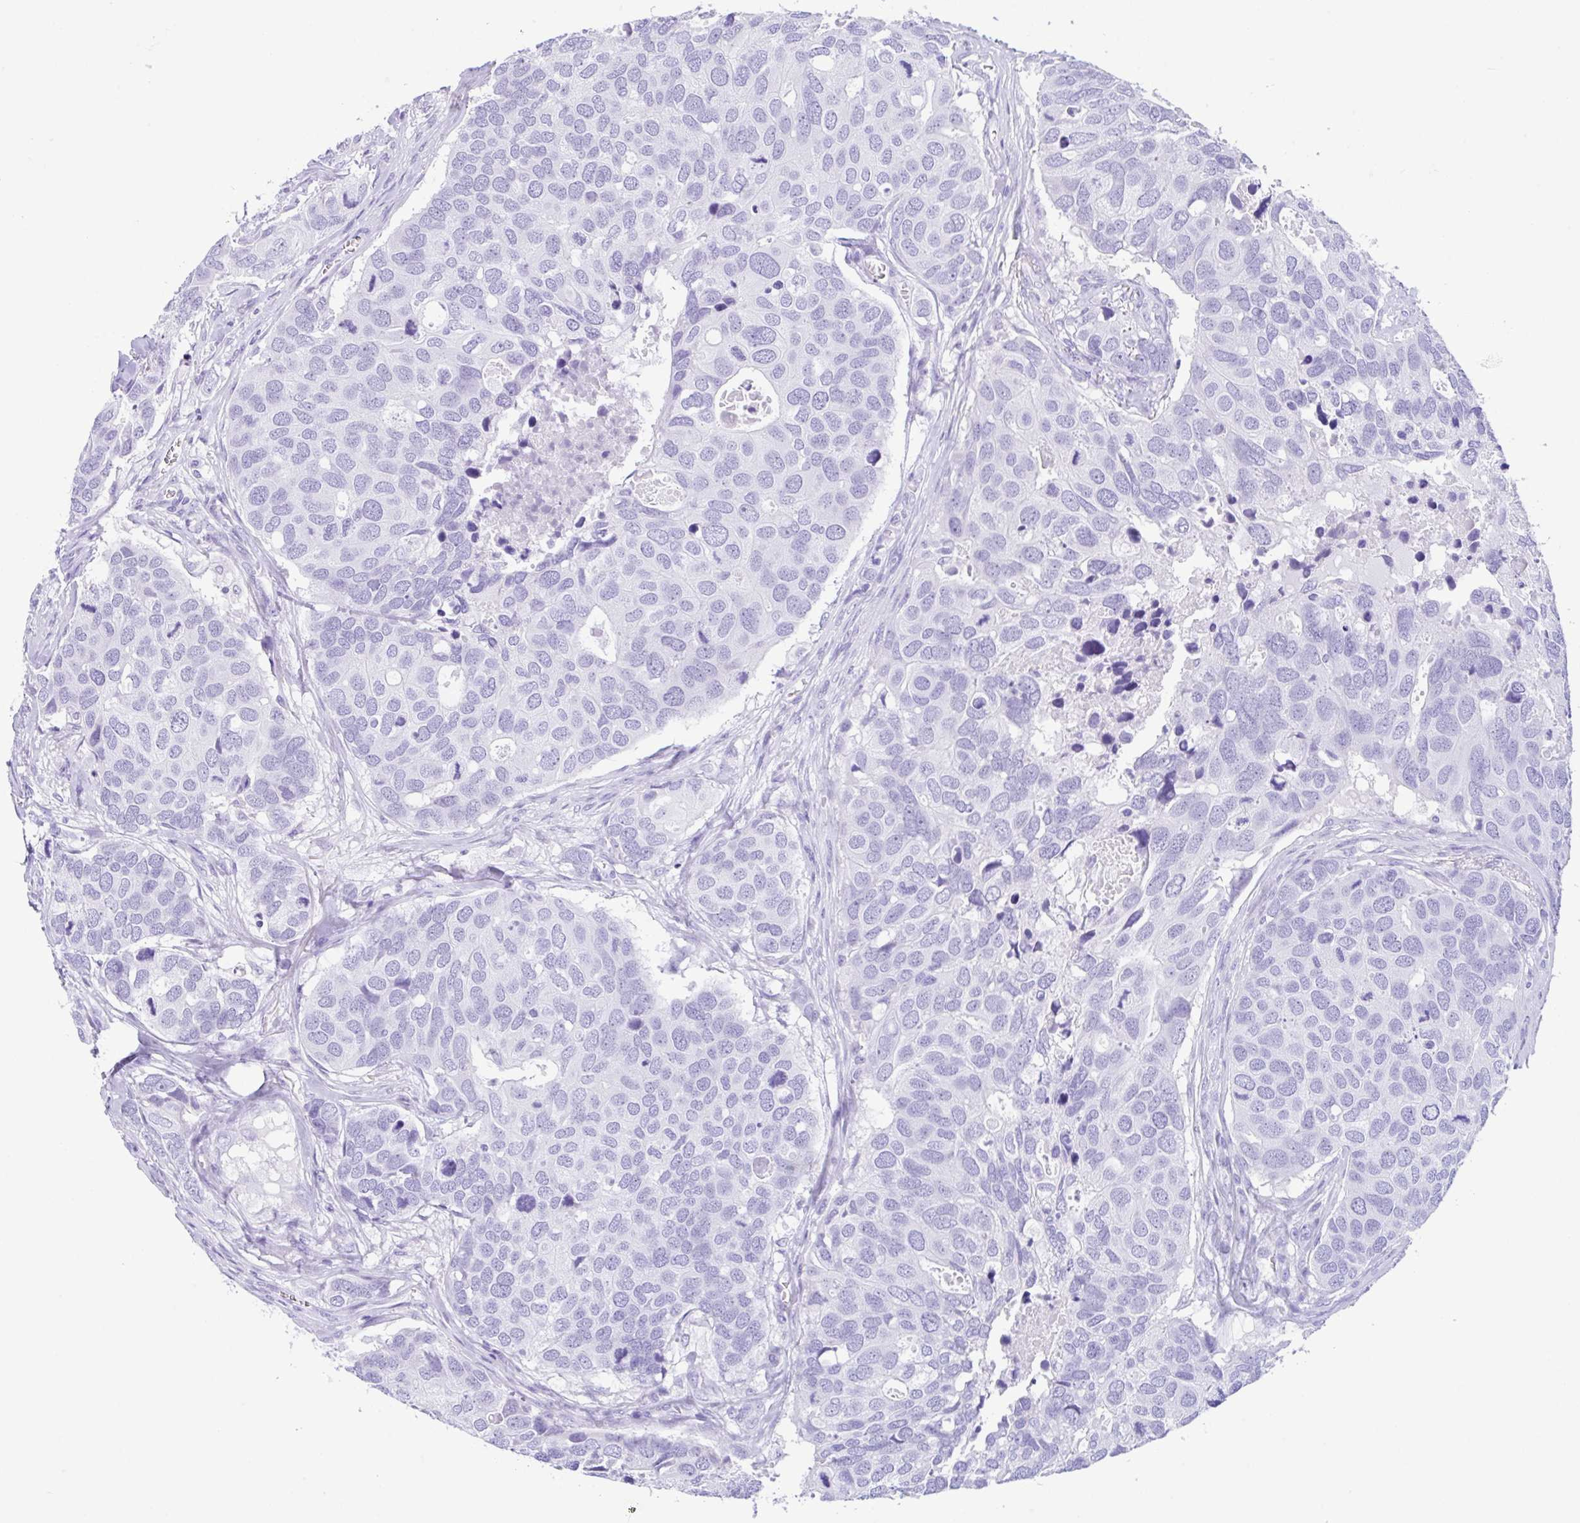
{"staining": {"intensity": "negative", "quantity": "none", "location": "none"}, "tissue": "breast cancer", "cell_type": "Tumor cells", "image_type": "cancer", "snomed": [{"axis": "morphology", "description": "Duct carcinoma"}, {"axis": "topography", "description": "Breast"}], "caption": "Breast cancer stained for a protein using IHC reveals no staining tumor cells.", "gene": "CPA1", "patient": {"sex": "female", "age": 83}}